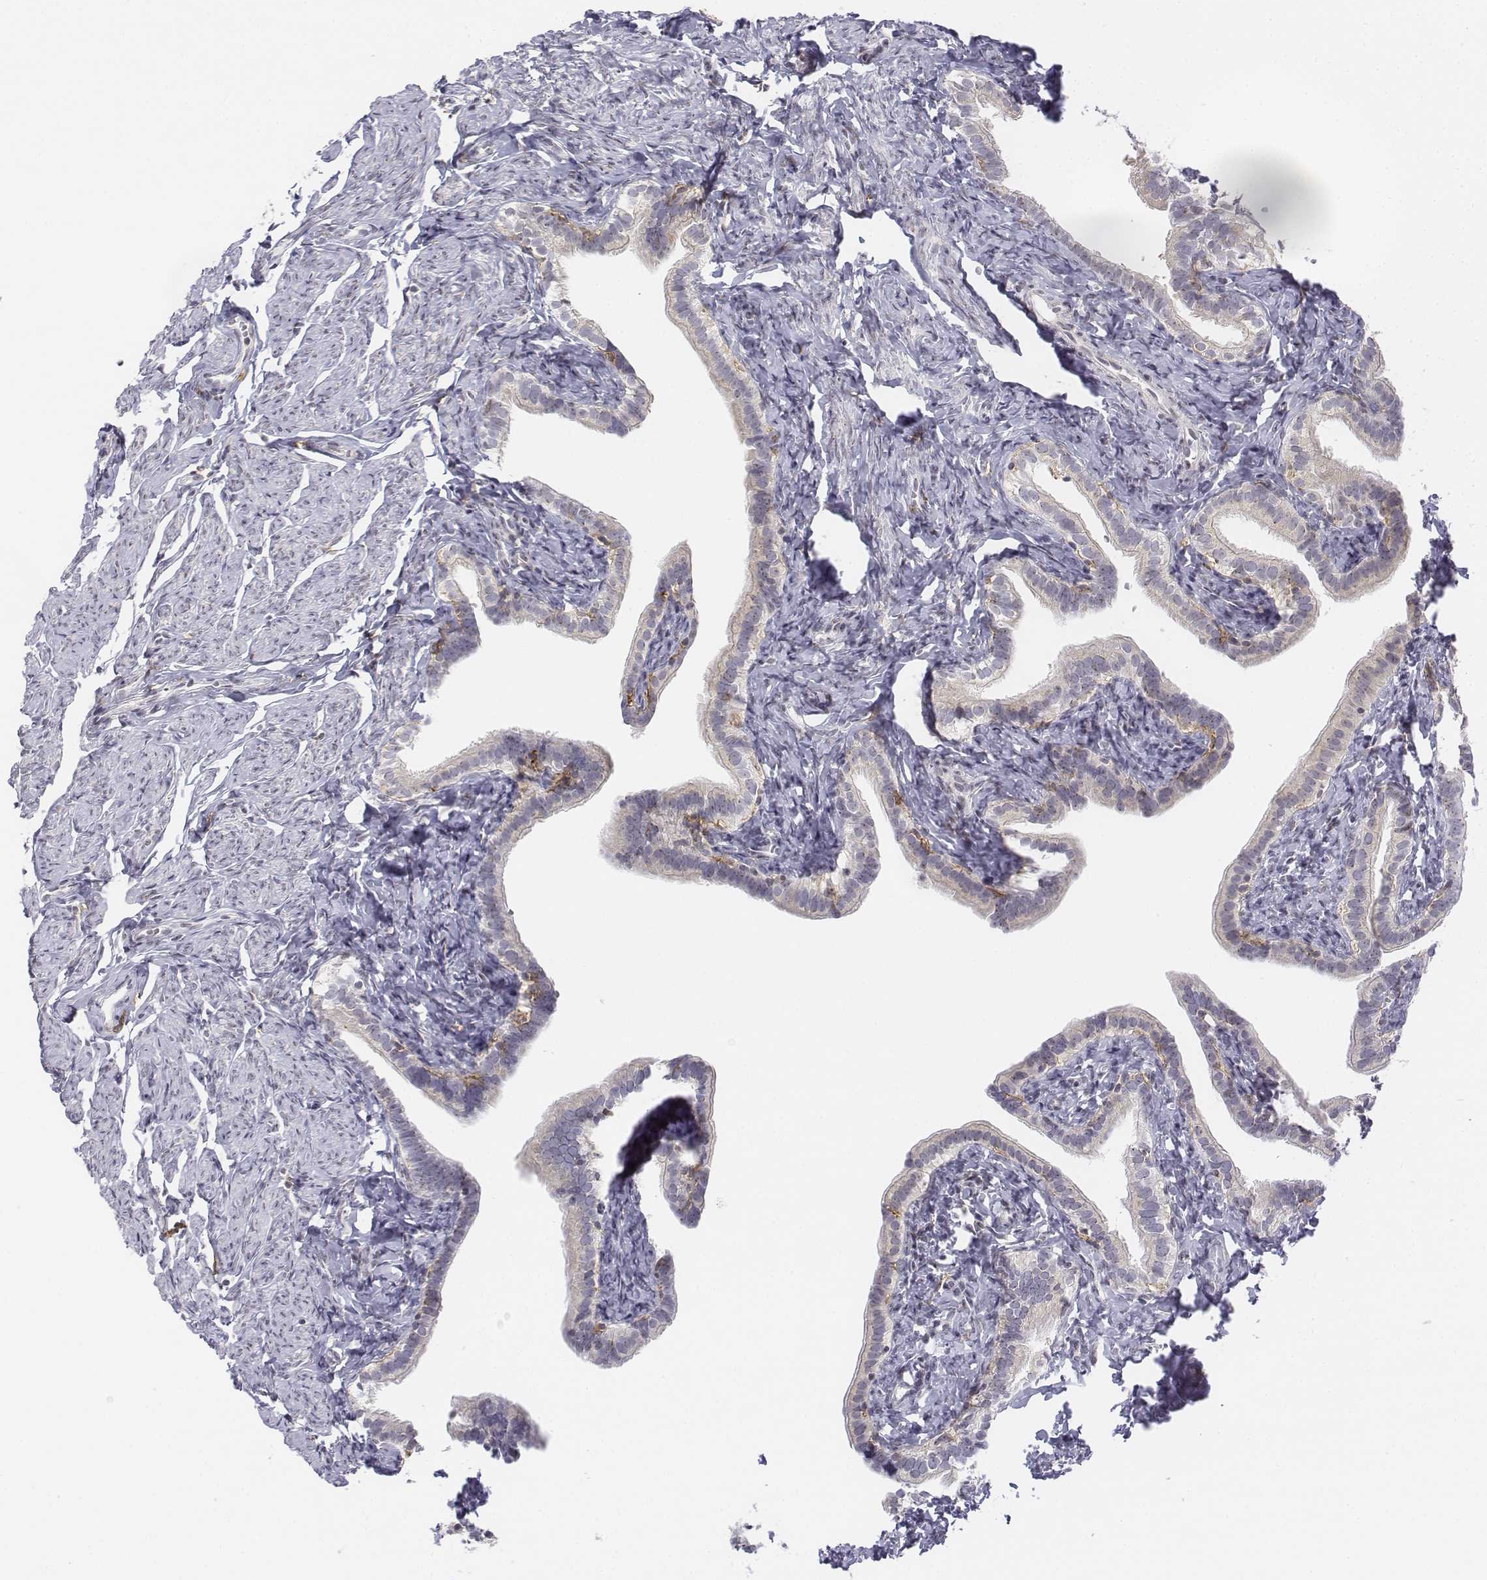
{"staining": {"intensity": "negative", "quantity": "none", "location": "none"}, "tissue": "fallopian tube", "cell_type": "Glandular cells", "image_type": "normal", "snomed": [{"axis": "morphology", "description": "Normal tissue, NOS"}, {"axis": "topography", "description": "Fallopian tube"}], "caption": "The micrograph displays no significant positivity in glandular cells of fallopian tube.", "gene": "CD14", "patient": {"sex": "female", "age": 41}}